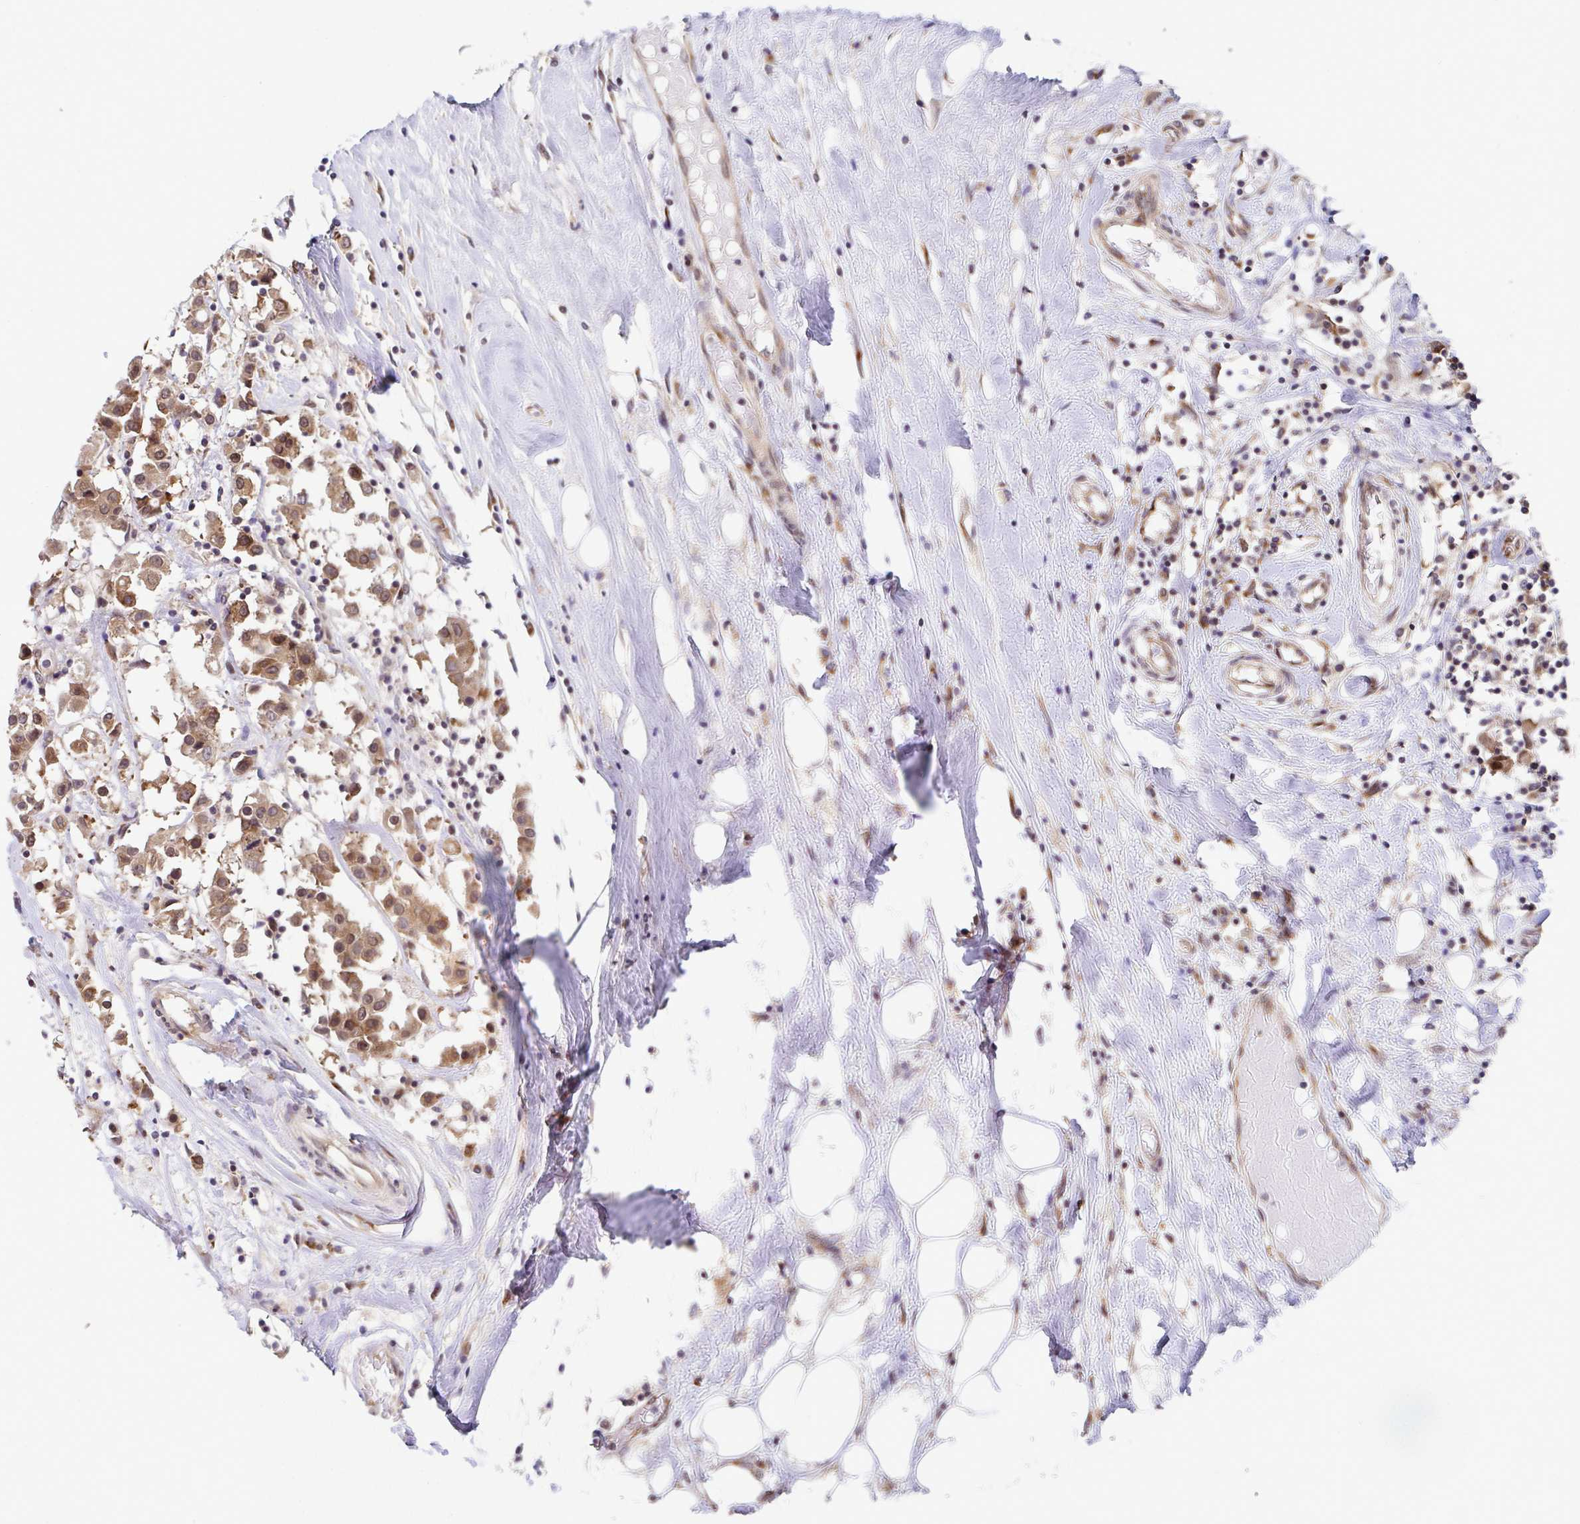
{"staining": {"intensity": "moderate", "quantity": ">75%", "location": "cytoplasmic/membranous"}, "tissue": "breast cancer", "cell_type": "Tumor cells", "image_type": "cancer", "snomed": [{"axis": "morphology", "description": "Duct carcinoma"}, {"axis": "topography", "description": "Breast"}], "caption": "Human breast cancer stained for a protein (brown) reveals moderate cytoplasmic/membranous positive positivity in approximately >75% of tumor cells.", "gene": "ATP5MJ", "patient": {"sex": "female", "age": 61}}